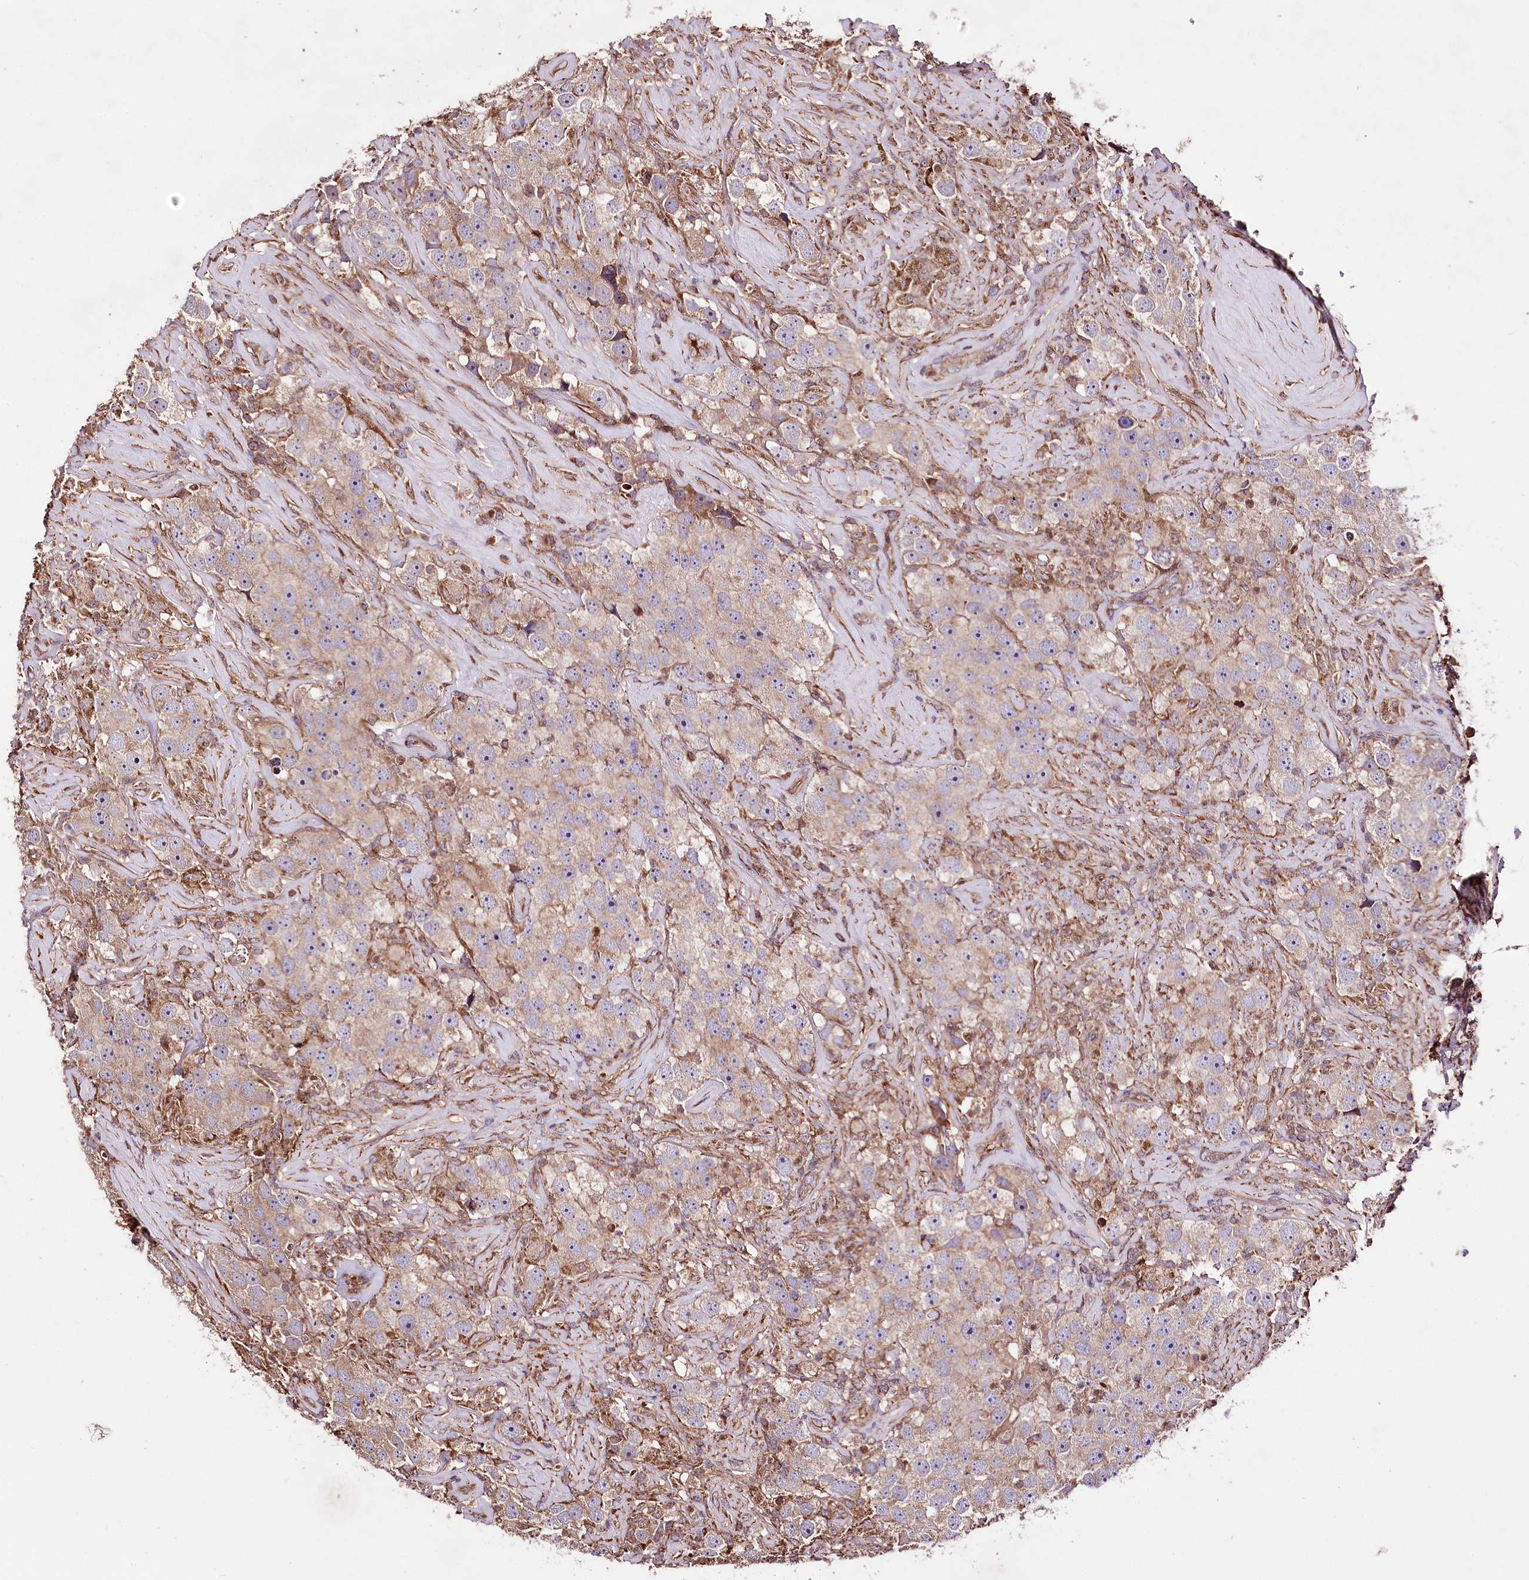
{"staining": {"intensity": "weak", "quantity": "<25%", "location": "cytoplasmic/membranous"}, "tissue": "testis cancer", "cell_type": "Tumor cells", "image_type": "cancer", "snomed": [{"axis": "morphology", "description": "Seminoma, NOS"}, {"axis": "topography", "description": "Testis"}], "caption": "This is an immunohistochemistry photomicrograph of seminoma (testis). There is no positivity in tumor cells.", "gene": "WWC1", "patient": {"sex": "male", "age": 49}}